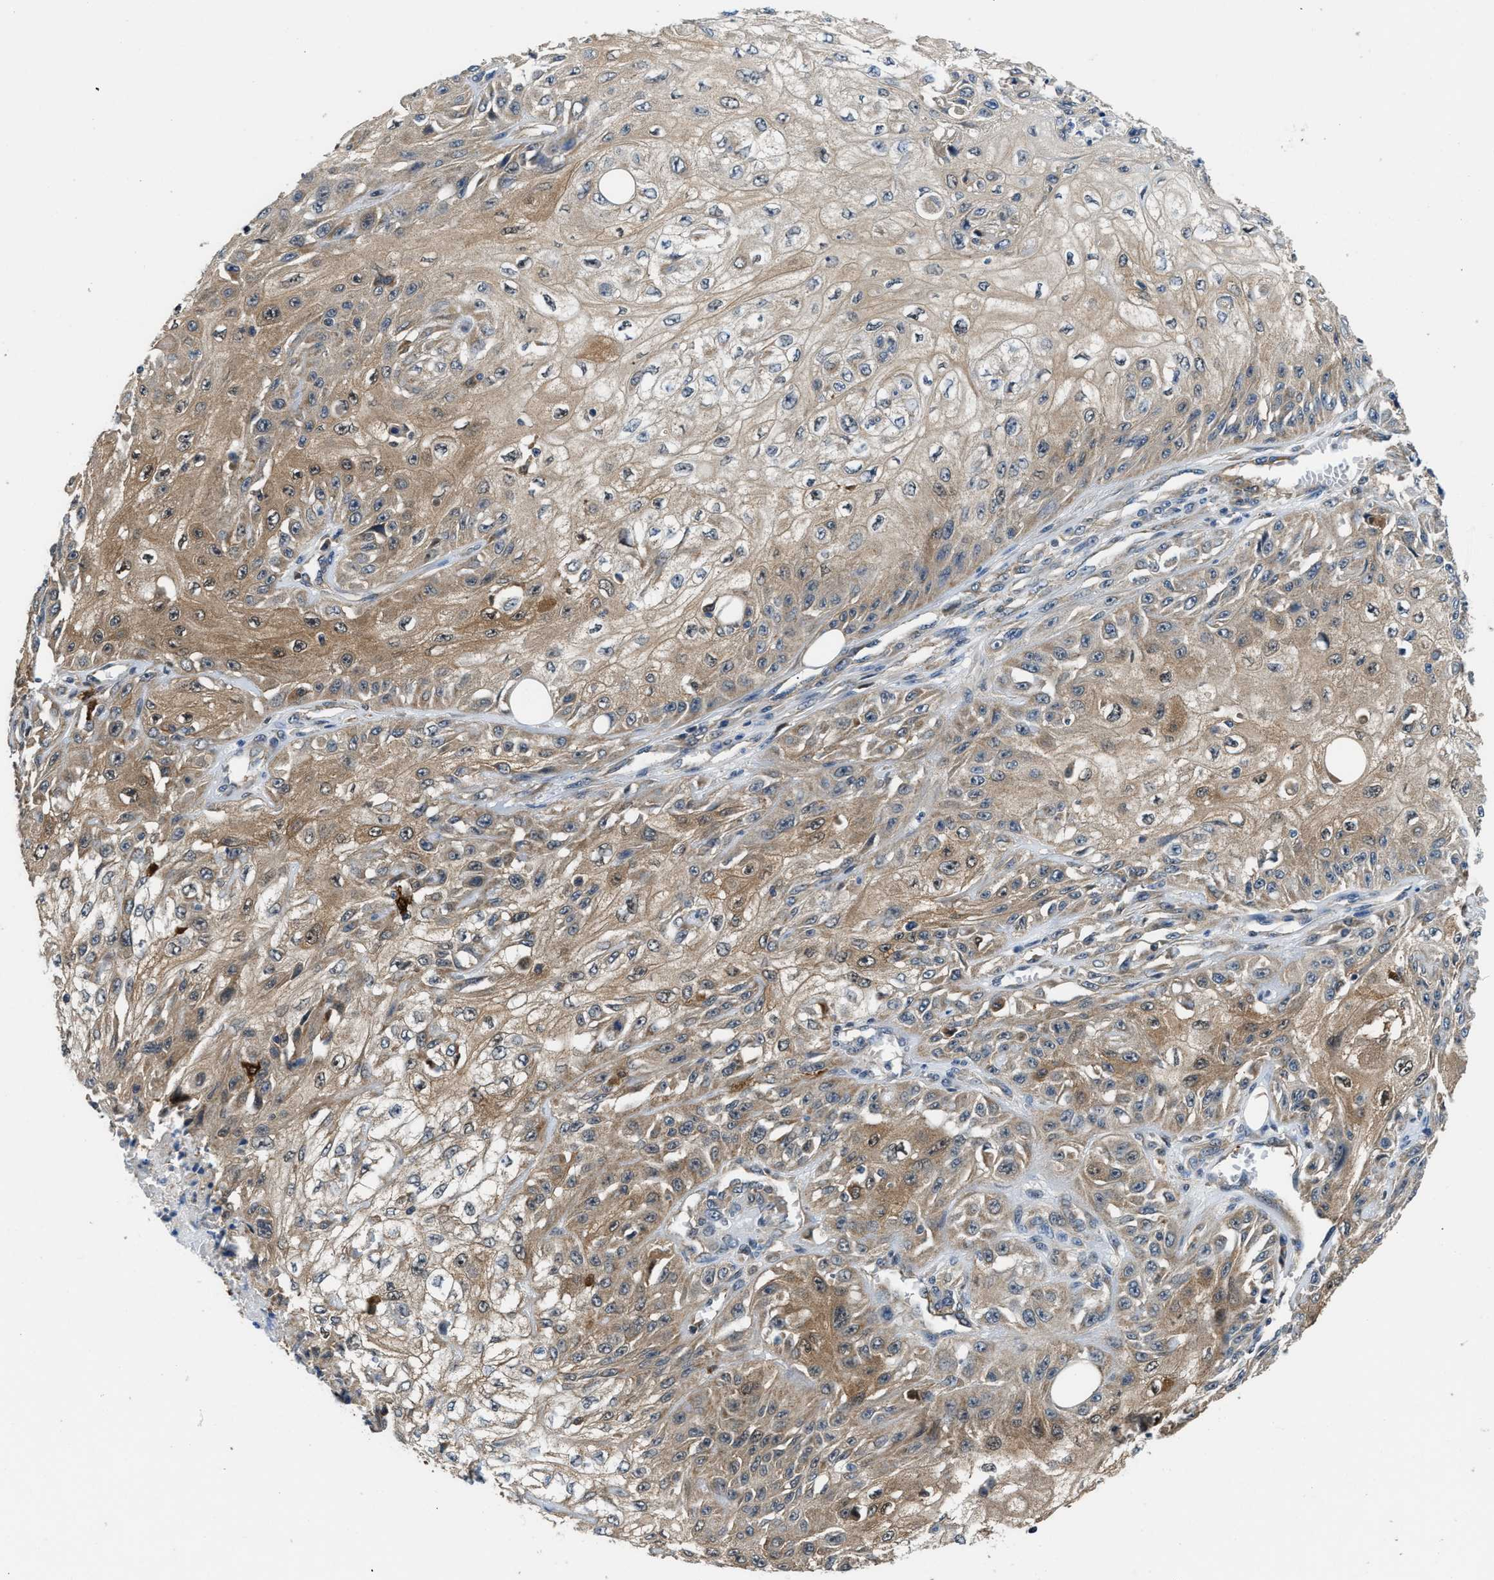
{"staining": {"intensity": "moderate", "quantity": ">75%", "location": "cytoplasmic/membranous"}, "tissue": "skin cancer", "cell_type": "Tumor cells", "image_type": "cancer", "snomed": [{"axis": "morphology", "description": "Squamous cell carcinoma, NOS"}, {"axis": "morphology", "description": "Squamous cell carcinoma, metastatic, NOS"}, {"axis": "topography", "description": "Skin"}, {"axis": "topography", "description": "Lymph node"}], "caption": "Human skin cancer stained for a protein (brown) demonstrates moderate cytoplasmic/membranous positive positivity in about >75% of tumor cells.", "gene": "PPA1", "patient": {"sex": "male", "age": 75}}